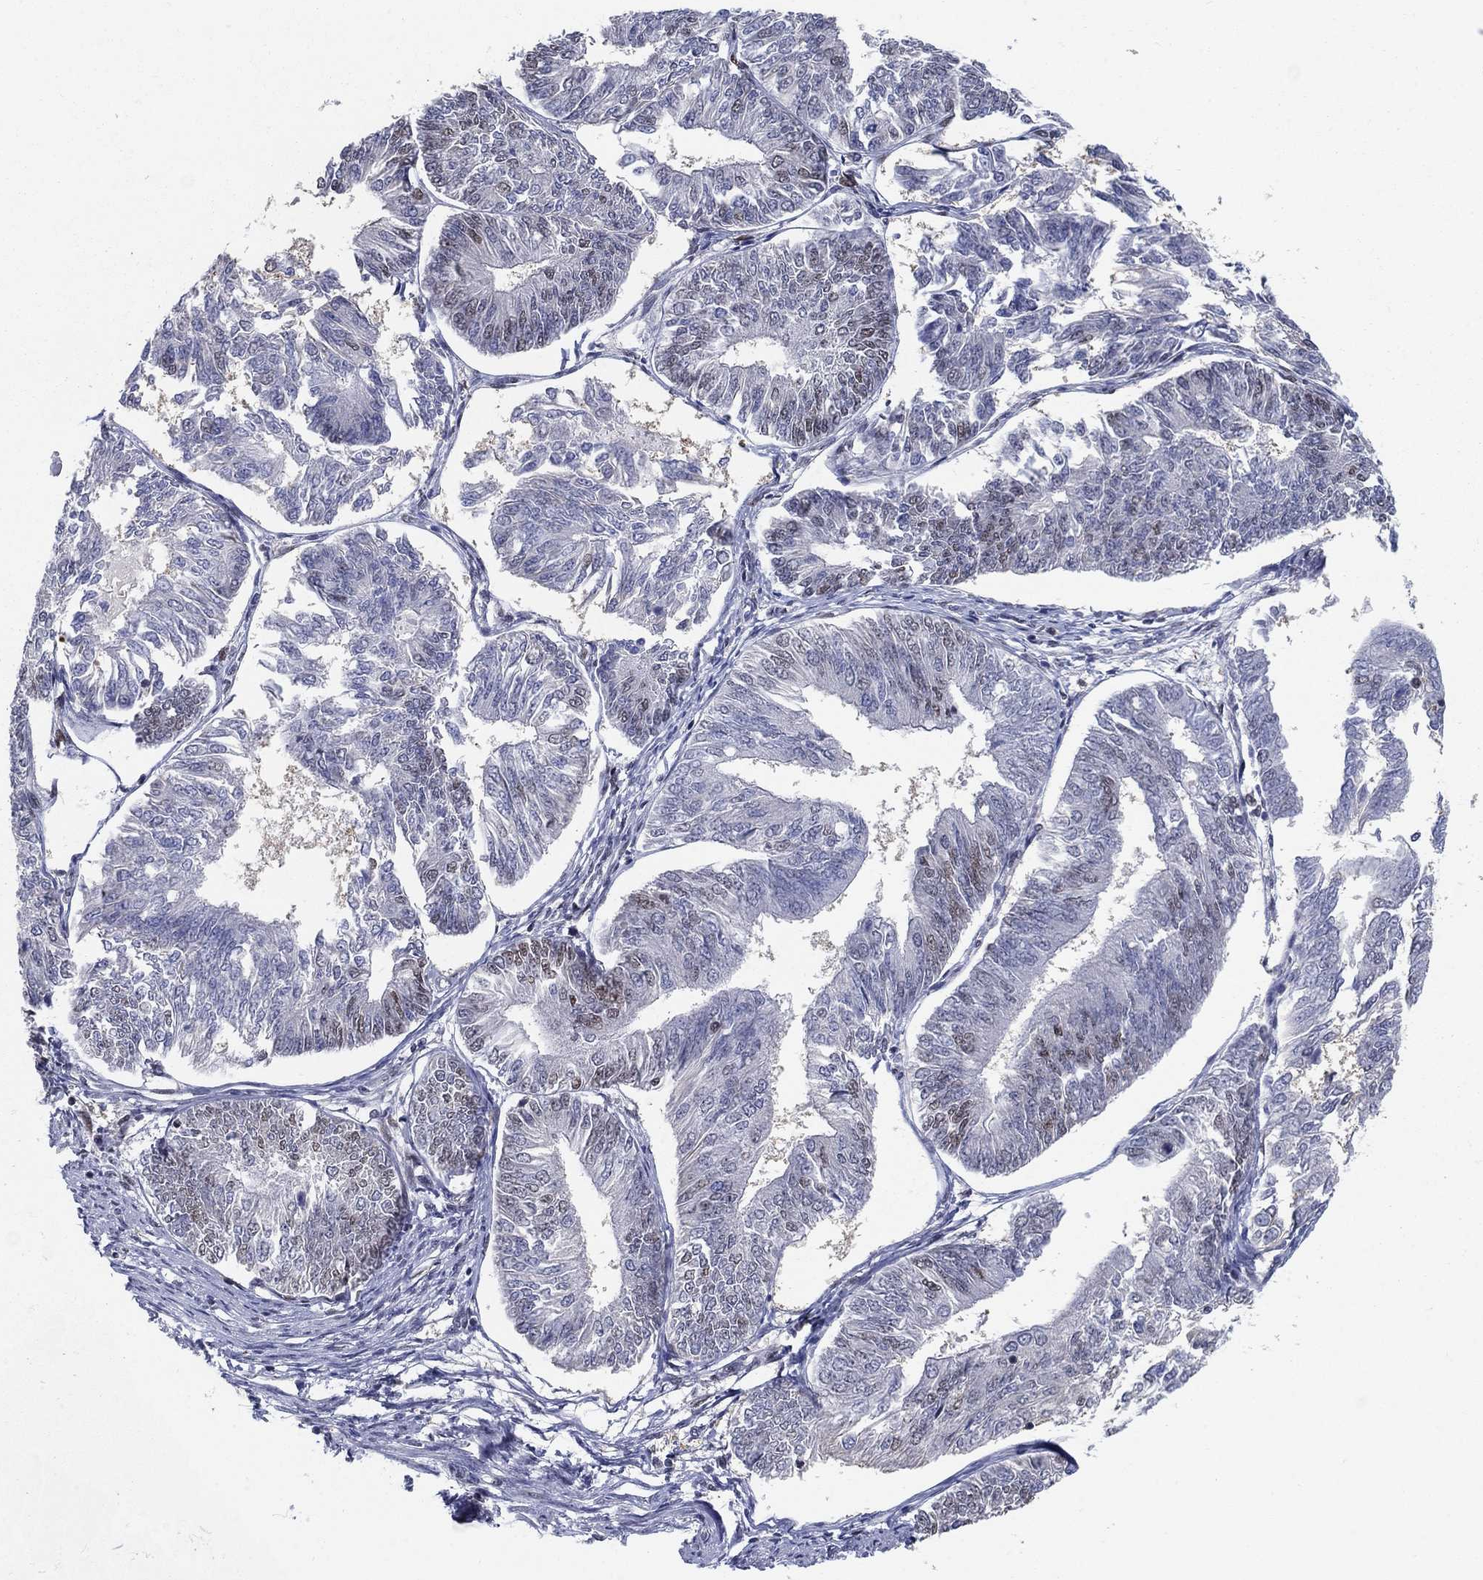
{"staining": {"intensity": "moderate", "quantity": "<25%", "location": "nuclear"}, "tissue": "endometrial cancer", "cell_type": "Tumor cells", "image_type": "cancer", "snomed": [{"axis": "morphology", "description": "Adenocarcinoma, NOS"}, {"axis": "topography", "description": "Endometrium"}], "caption": "The photomicrograph shows immunohistochemical staining of endometrial adenocarcinoma. There is moderate nuclear staining is seen in approximately <25% of tumor cells. (DAB IHC, brown staining for protein, blue staining for nuclei).", "gene": "CENPE", "patient": {"sex": "female", "age": 58}}